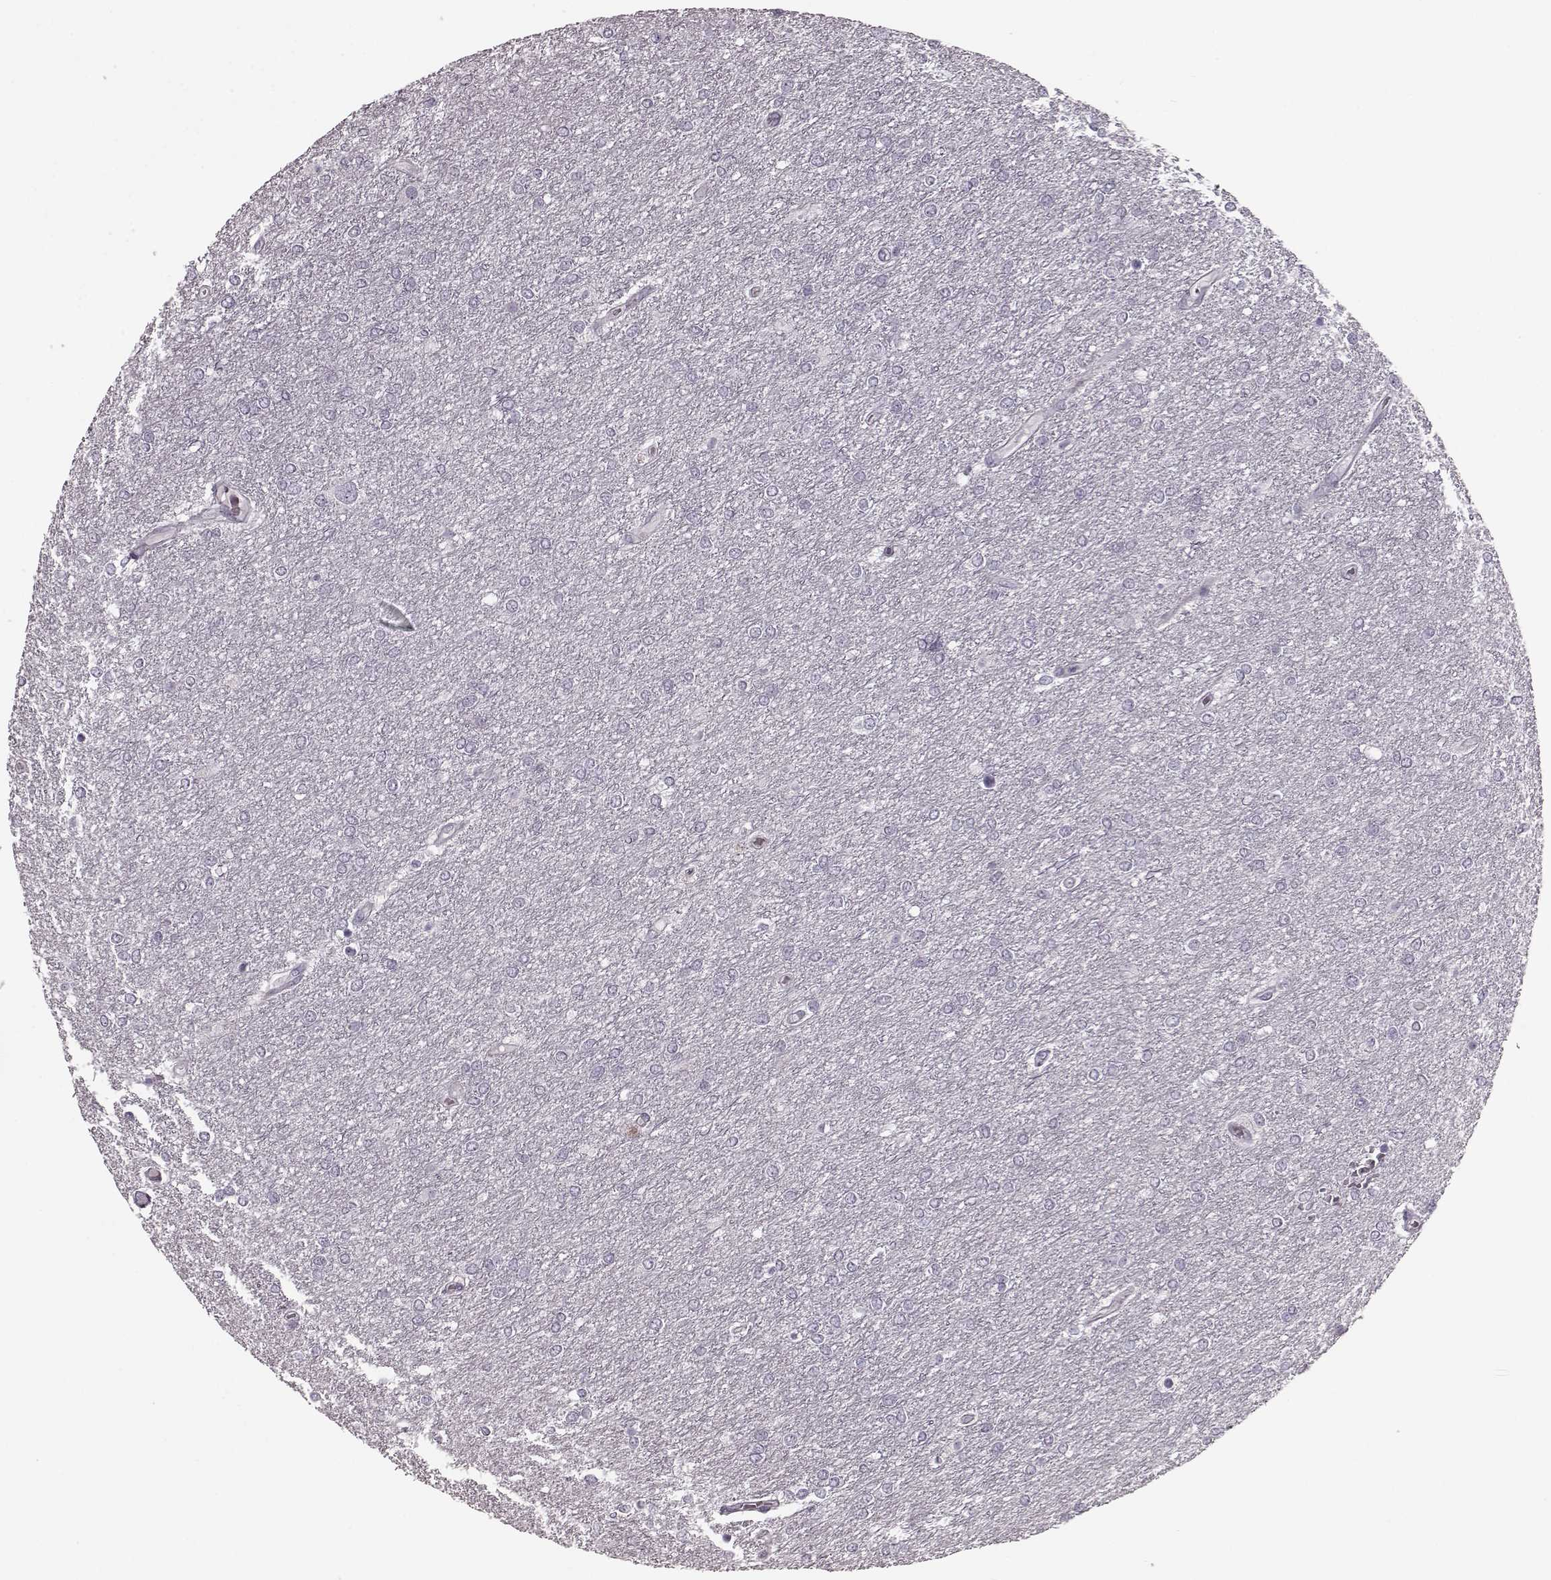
{"staining": {"intensity": "negative", "quantity": "none", "location": "none"}, "tissue": "glioma", "cell_type": "Tumor cells", "image_type": "cancer", "snomed": [{"axis": "morphology", "description": "Glioma, malignant, High grade"}, {"axis": "topography", "description": "Brain"}], "caption": "Immunohistochemistry of human glioma reveals no expression in tumor cells. (DAB (3,3'-diaminobenzidine) IHC with hematoxylin counter stain).", "gene": "CST7", "patient": {"sex": "female", "age": 61}}